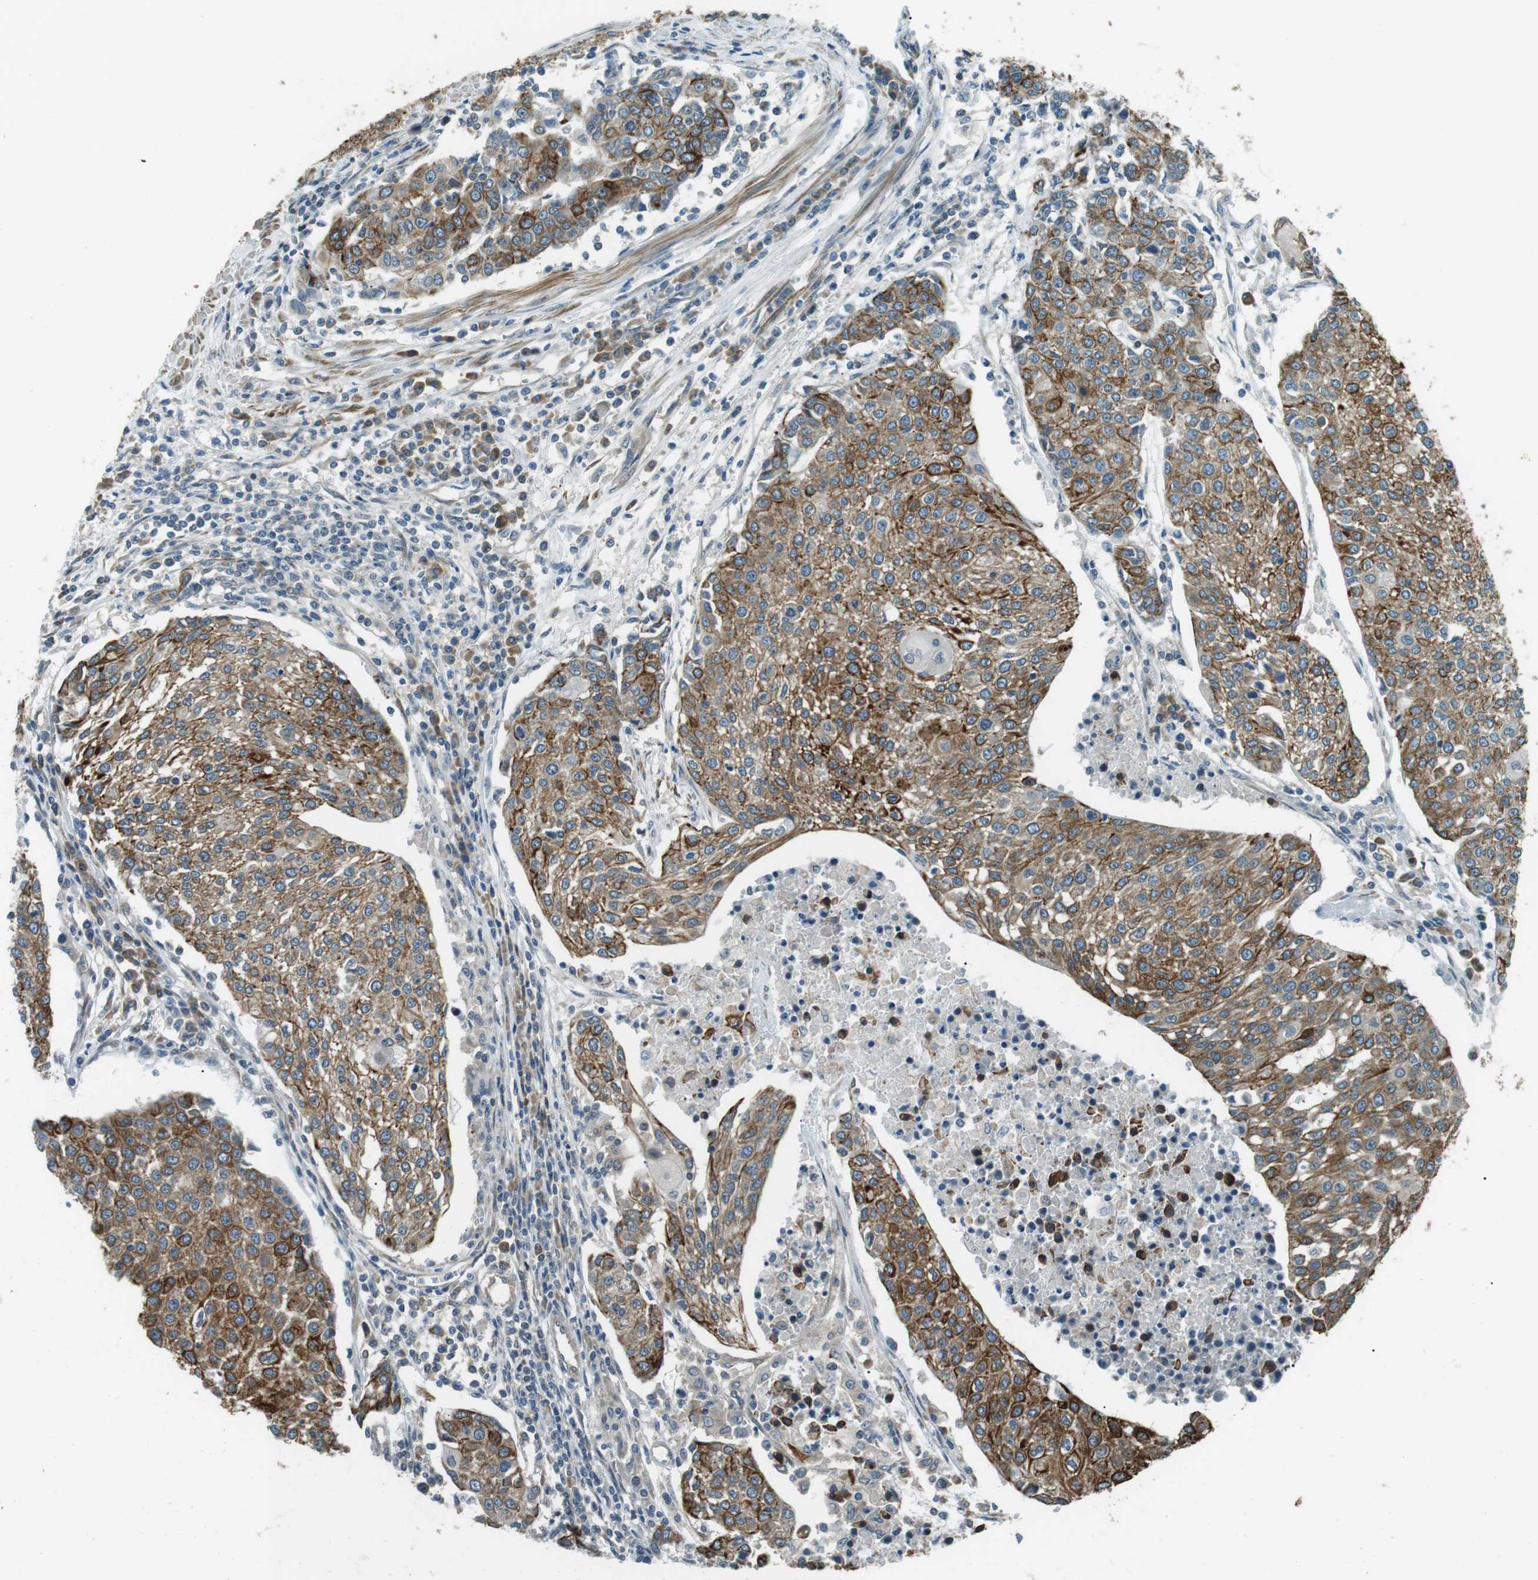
{"staining": {"intensity": "moderate", "quantity": ">75%", "location": "cytoplasmic/membranous"}, "tissue": "urothelial cancer", "cell_type": "Tumor cells", "image_type": "cancer", "snomed": [{"axis": "morphology", "description": "Urothelial carcinoma, High grade"}, {"axis": "topography", "description": "Urinary bladder"}], "caption": "Urothelial carcinoma (high-grade) stained with a protein marker shows moderate staining in tumor cells.", "gene": "TMEM74", "patient": {"sex": "female", "age": 85}}